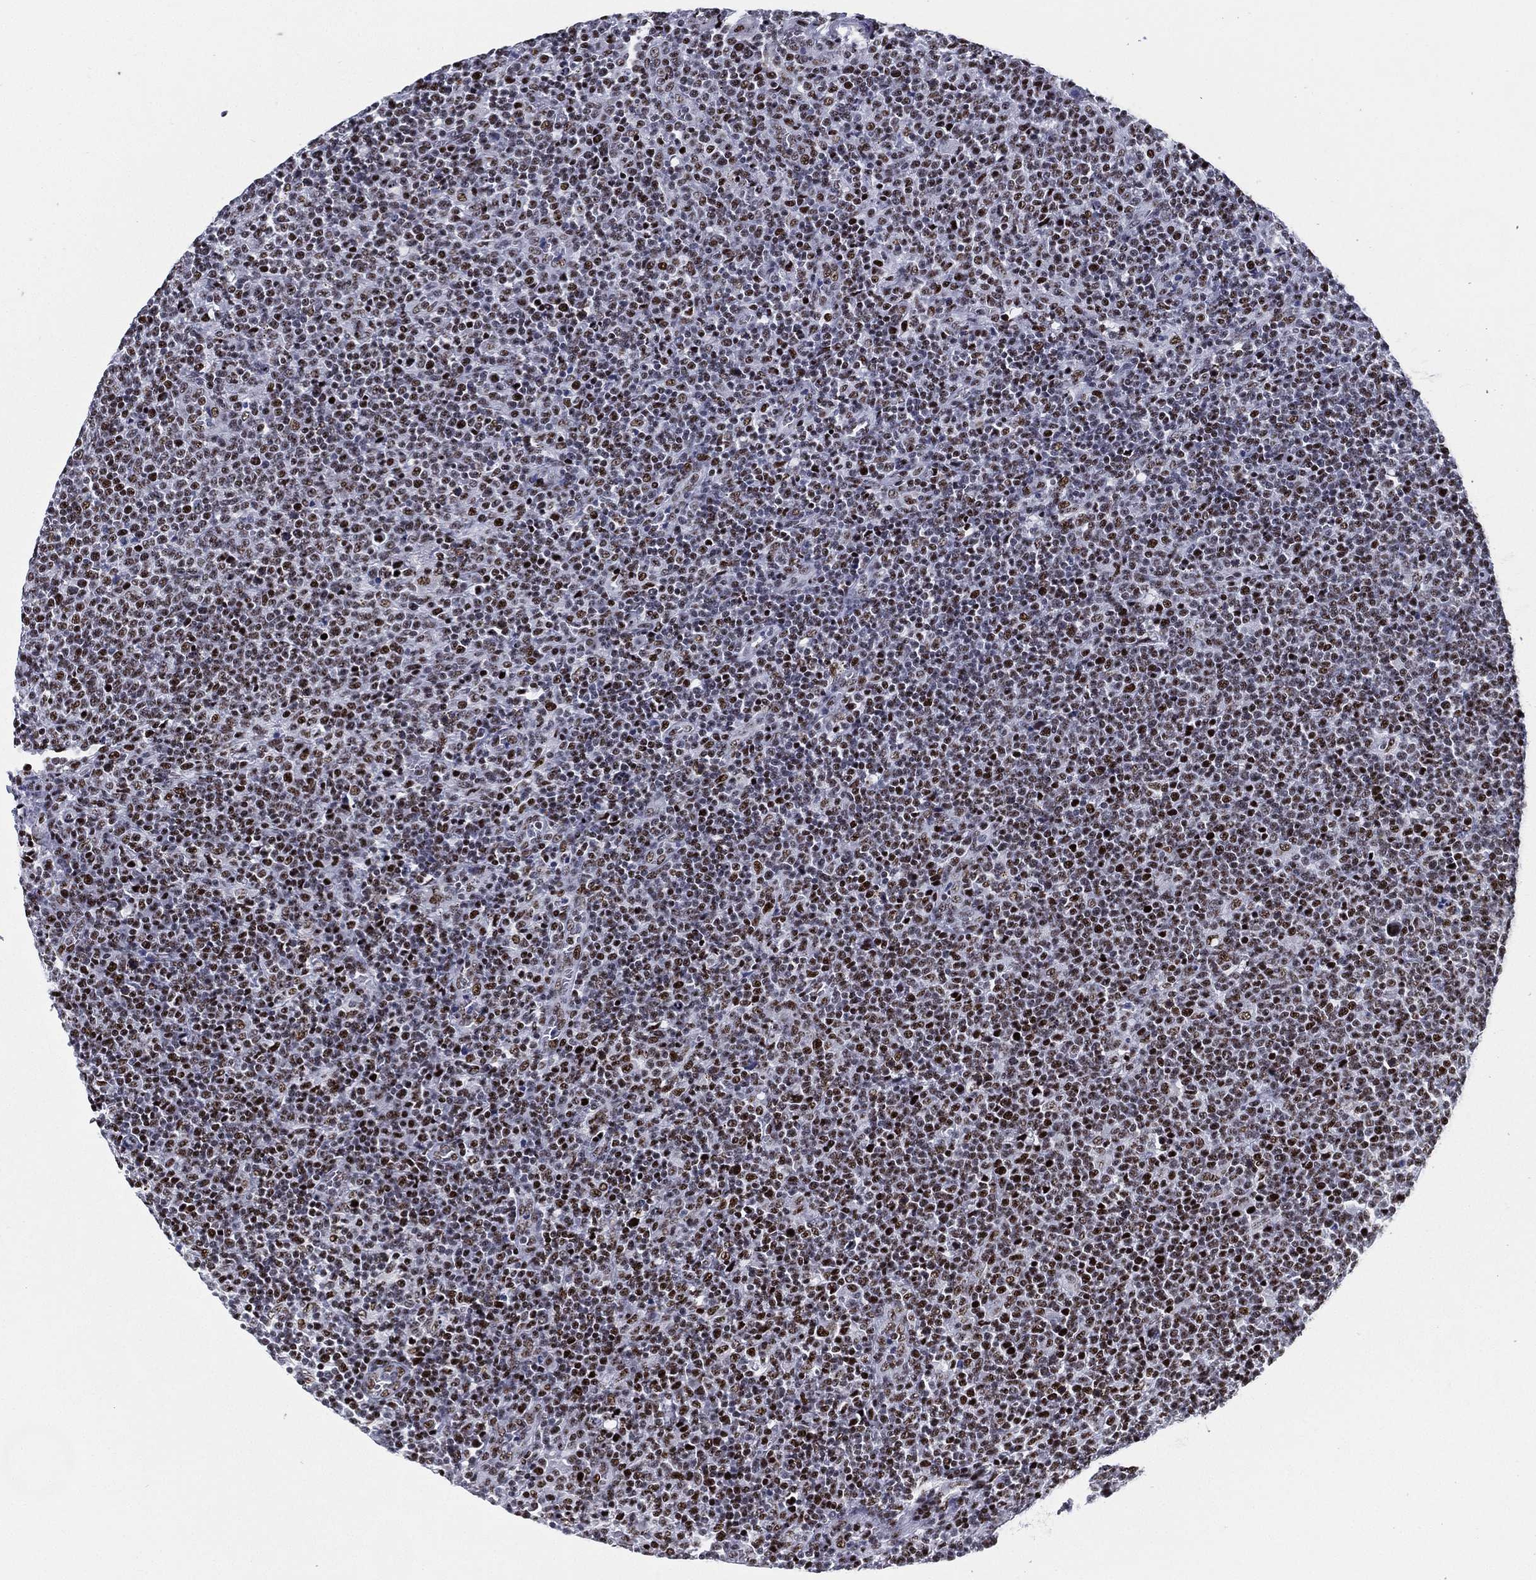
{"staining": {"intensity": "strong", "quantity": "25%-75%", "location": "nuclear"}, "tissue": "lymphoma", "cell_type": "Tumor cells", "image_type": "cancer", "snomed": [{"axis": "morphology", "description": "Malignant lymphoma, non-Hodgkin's type, High grade"}, {"axis": "topography", "description": "Lymph node"}], "caption": "A high amount of strong nuclear positivity is seen in approximately 25%-75% of tumor cells in malignant lymphoma, non-Hodgkin's type (high-grade) tissue. Using DAB (brown) and hematoxylin (blue) stains, captured at high magnification using brightfield microscopy.", "gene": "CYB561D2", "patient": {"sex": "male", "age": 61}}